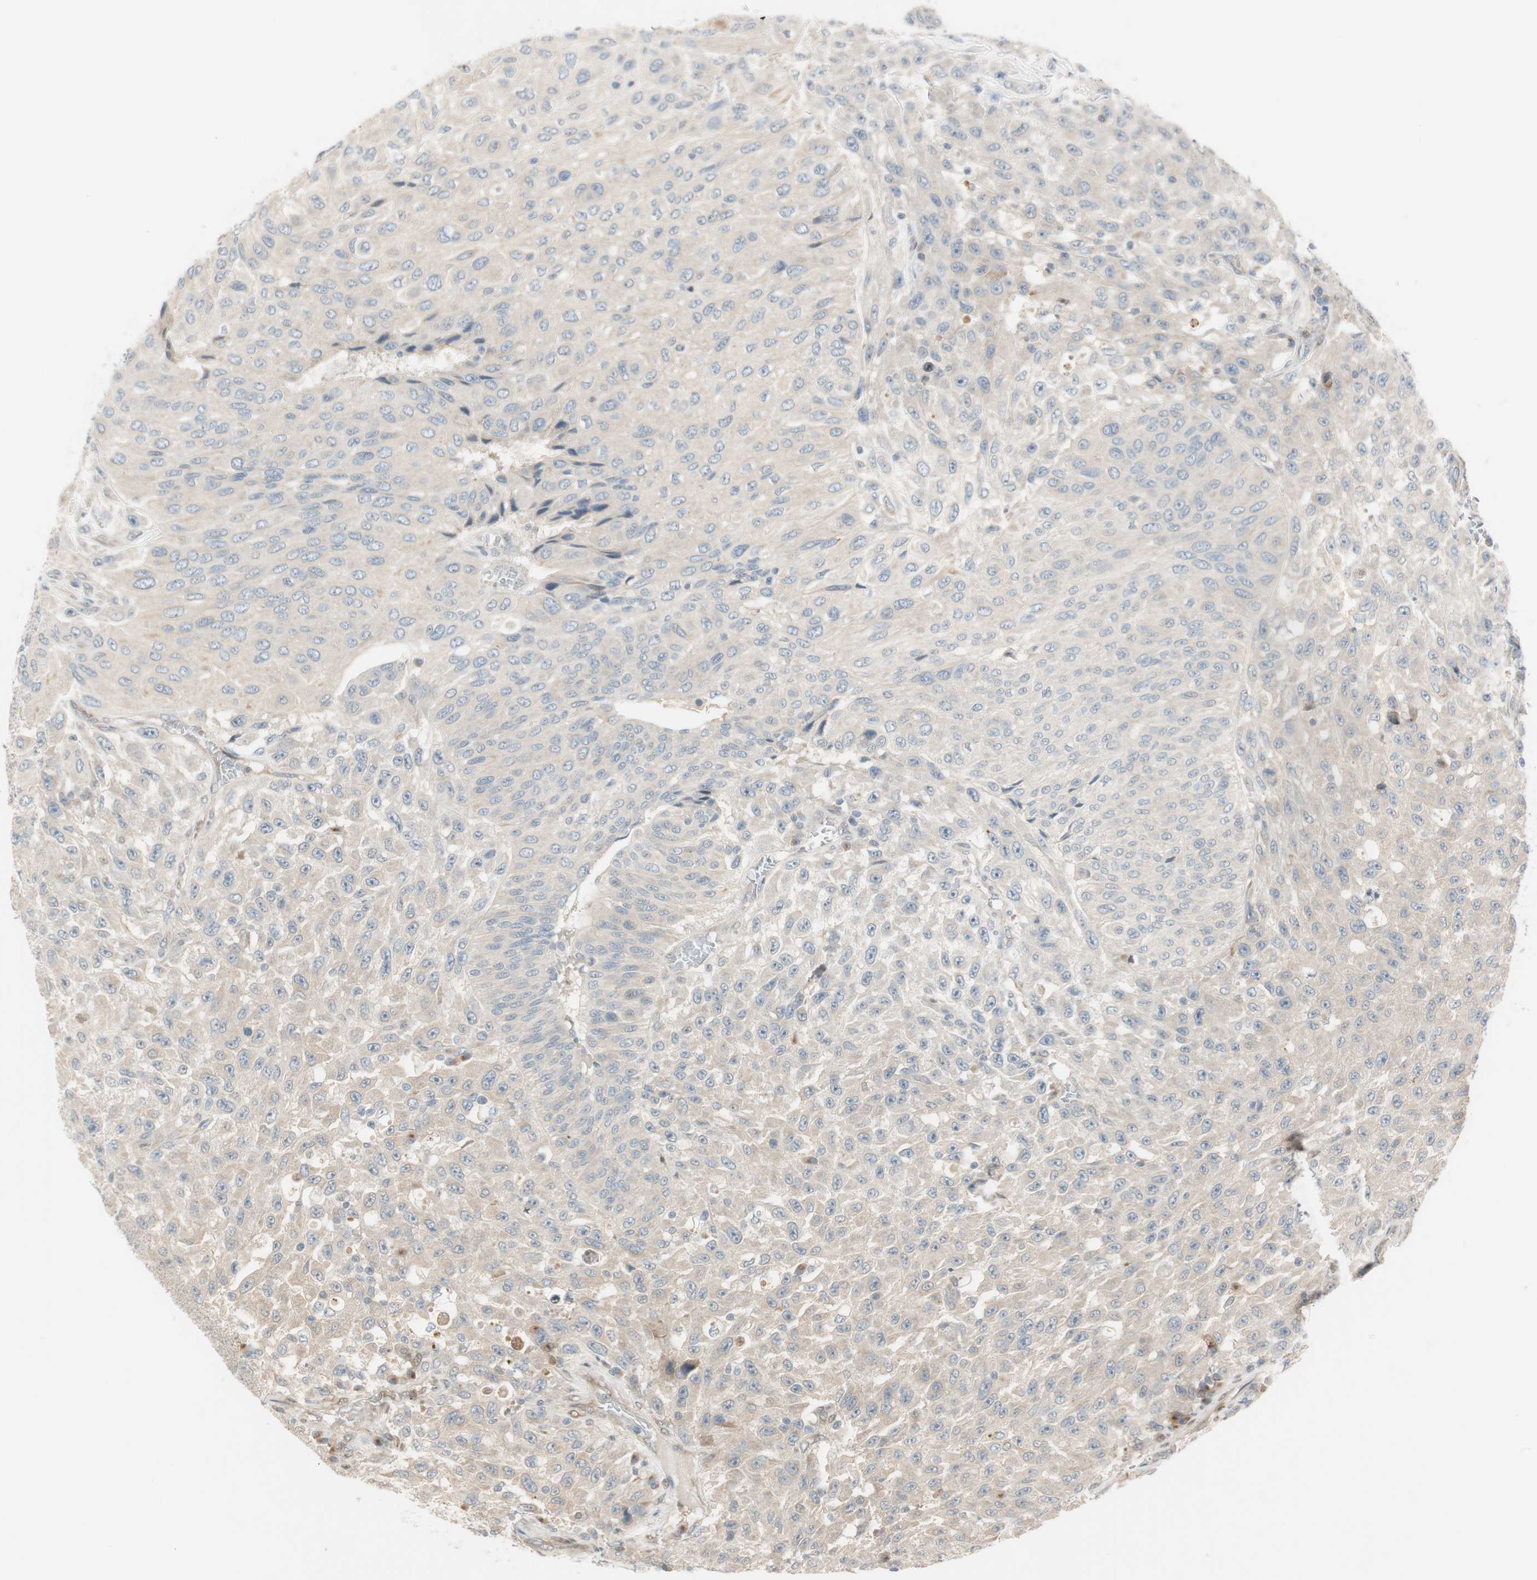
{"staining": {"intensity": "negative", "quantity": "none", "location": "none"}, "tissue": "urothelial cancer", "cell_type": "Tumor cells", "image_type": "cancer", "snomed": [{"axis": "morphology", "description": "Urothelial carcinoma, High grade"}, {"axis": "topography", "description": "Urinary bladder"}], "caption": "Immunohistochemistry image of urothelial cancer stained for a protein (brown), which demonstrates no staining in tumor cells.", "gene": "CGRRF1", "patient": {"sex": "male", "age": 66}}